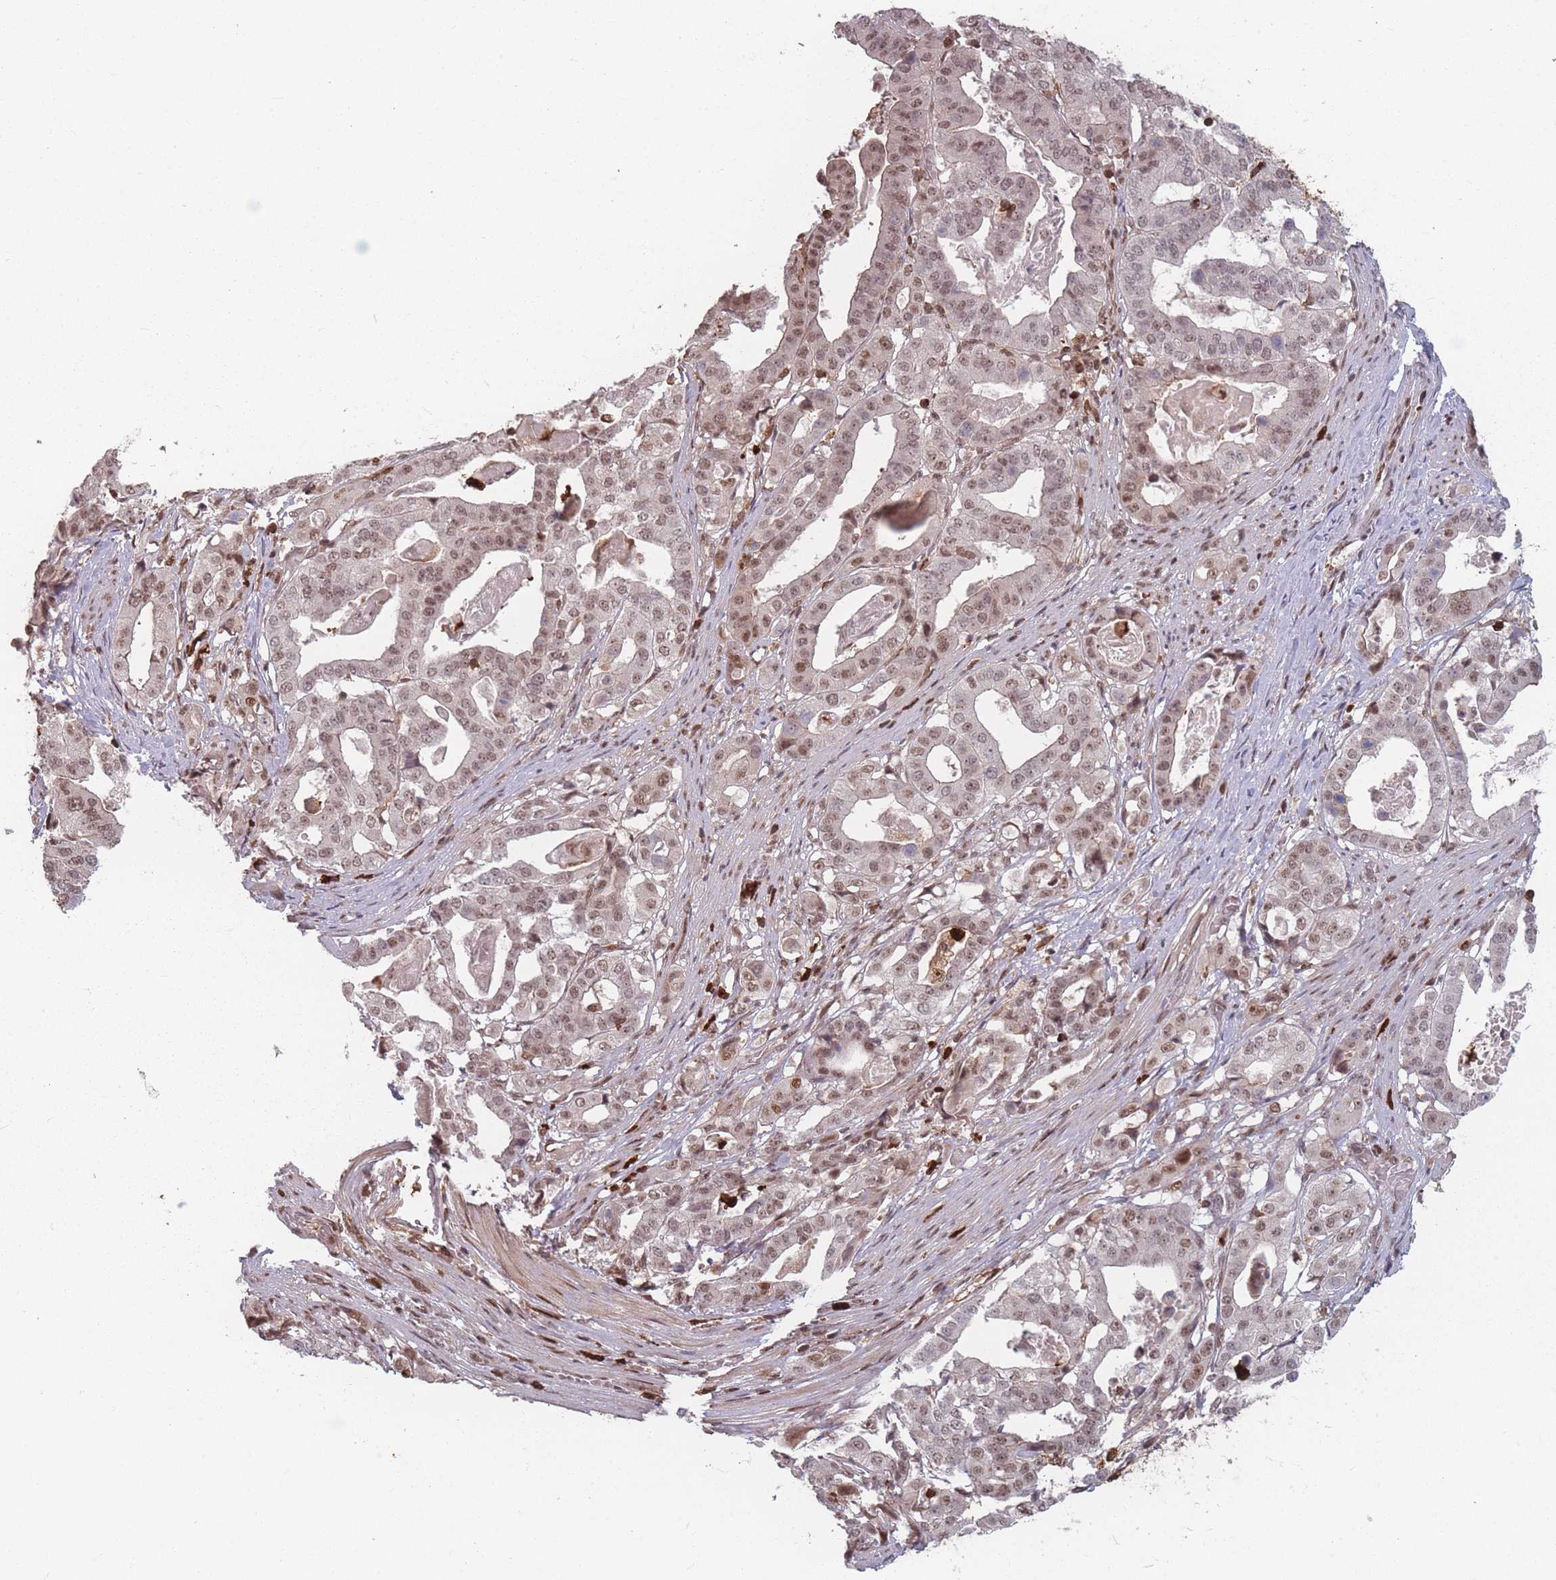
{"staining": {"intensity": "weak", "quantity": ">75%", "location": "nuclear"}, "tissue": "stomach cancer", "cell_type": "Tumor cells", "image_type": "cancer", "snomed": [{"axis": "morphology", "description": "Adenocarcinoma, NOS"}, {"axis": "topography", "description": "Stomach"}], "caption": "Tumor cells reveal low levels of weak nuclear staining in approximately >75% of cells in stomach cancer.", "gene": "WDR55", "patient": {"sex": "male", "age": 48}}